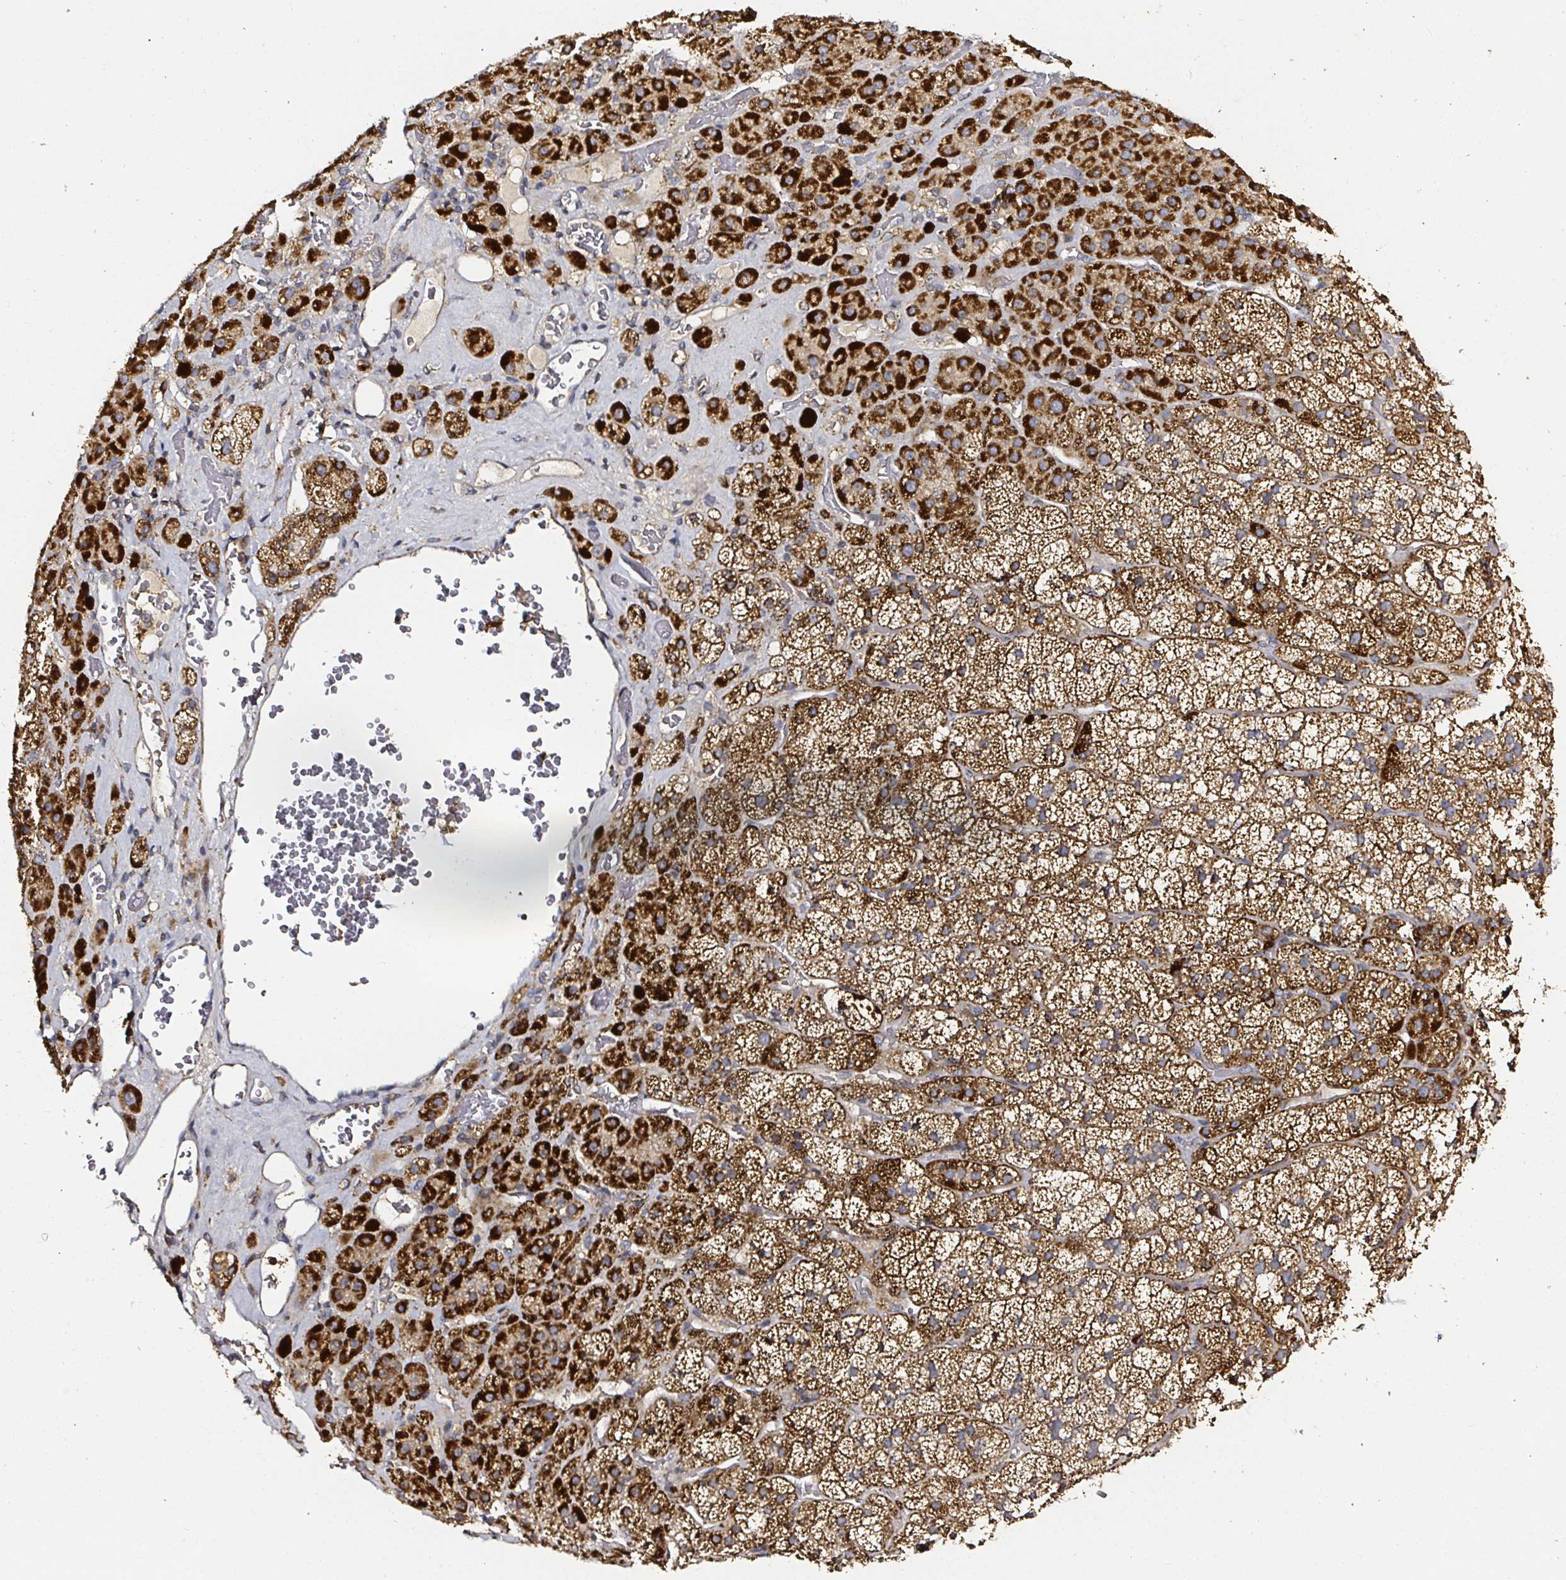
{"staining": {"intensity": "strong", "quantity": ">75%", "location": "cytoplasmic/membranous"}, "tissue": "adrenal gland", "cell_type": "Glandular cells", "image_type": "normal", "snomed": [{"axis": "morphology", "description": "Normal tissue, NOS"}, {"axis": "topography", "description": "Adrenal gland"}], "caption": "This histopathology image exhibits immunohistochemistry (IHC) staining of normal human adrenal gland, with high strong cytoplasmic/membranous staining in approximately >75% of glandular cells.", "gene": "ATAD3A", "patient": {"sex": "male", "age": 57}}